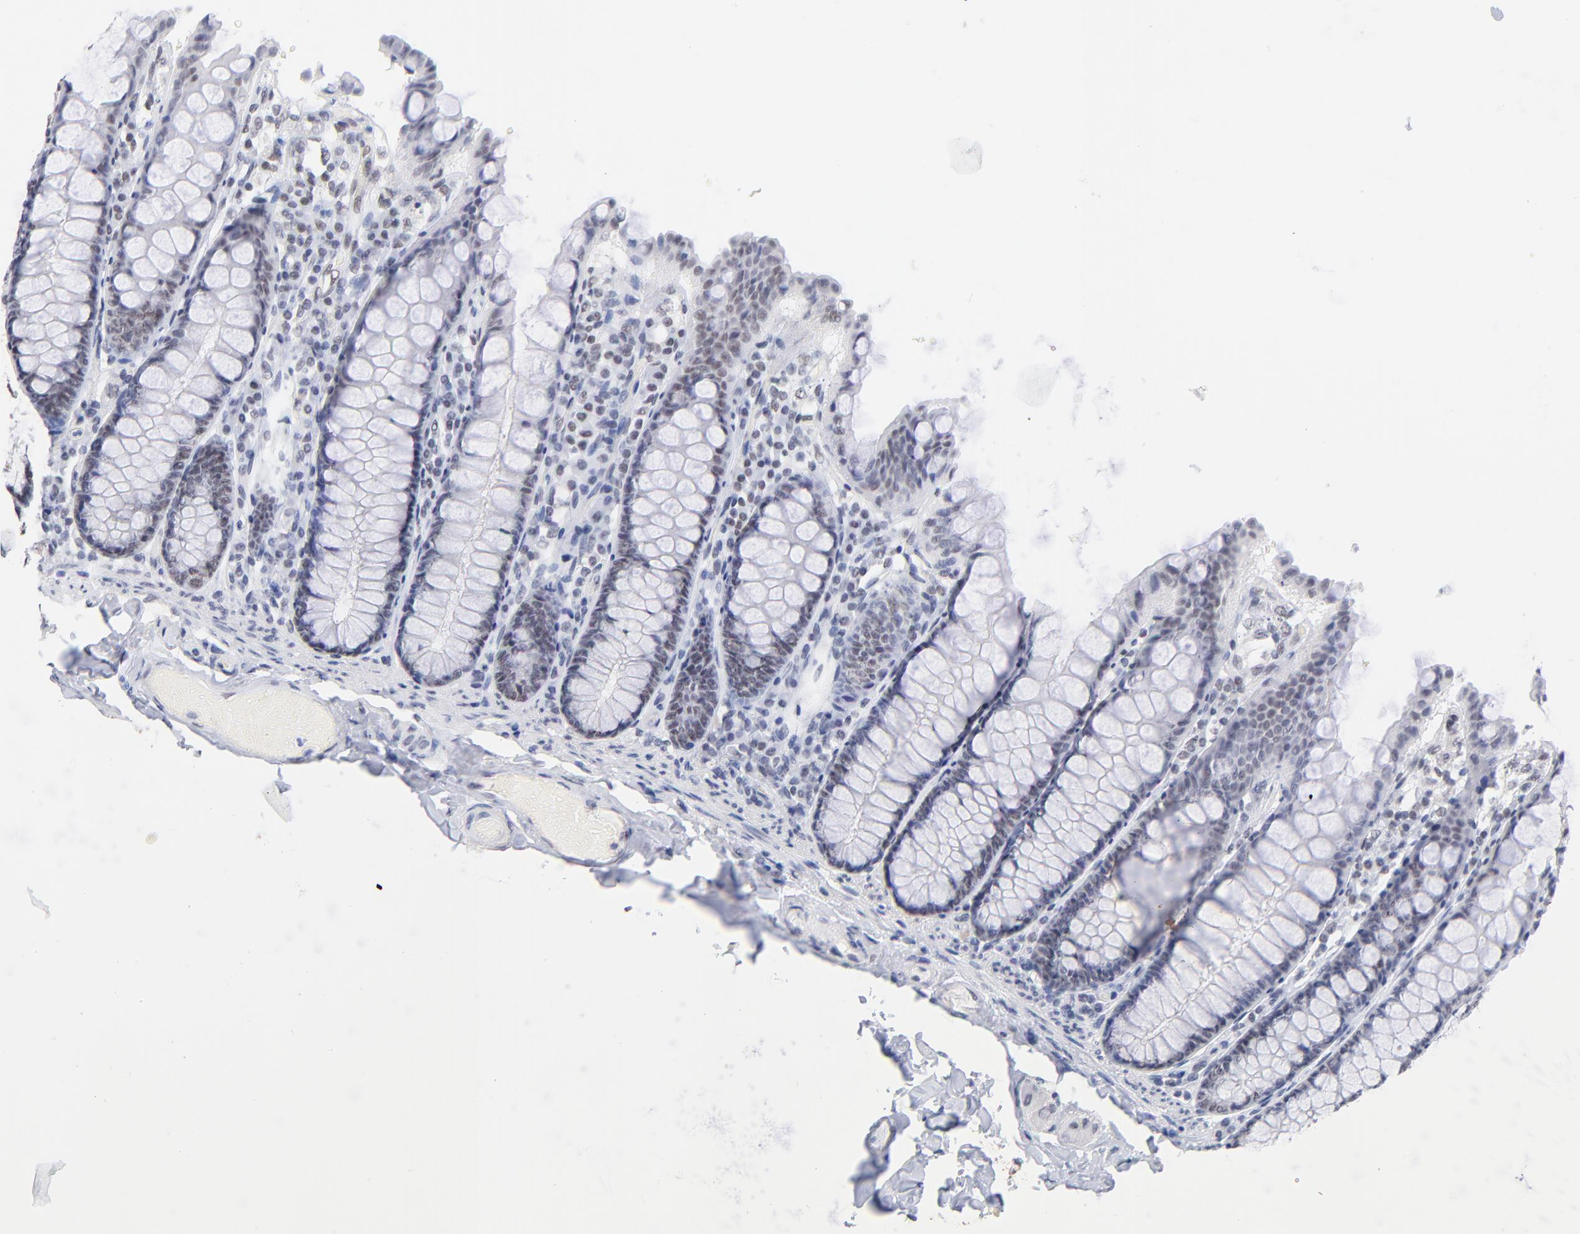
{"staining": {"intensity": "moderate", "quantity": ">75%", "location": "nuclear"}, "tissue": "colon", "cell_type": "Endothelial cells", "image_type": "normal", "snomed": [{"axis": "morphology", "description": "Normal tissue, NOS"}, {"axis": "topography", "description": "Colon"}], "caption": "Protein expression analysis of benign colon exhibits moderate nuclear expression in approximately >75% of endothelial cells. Ihc stains the protein of interest in brown and the nuclei are stained blue.", "gene": "ZNF74", "patient": {"sex": "female", "age": 61}}